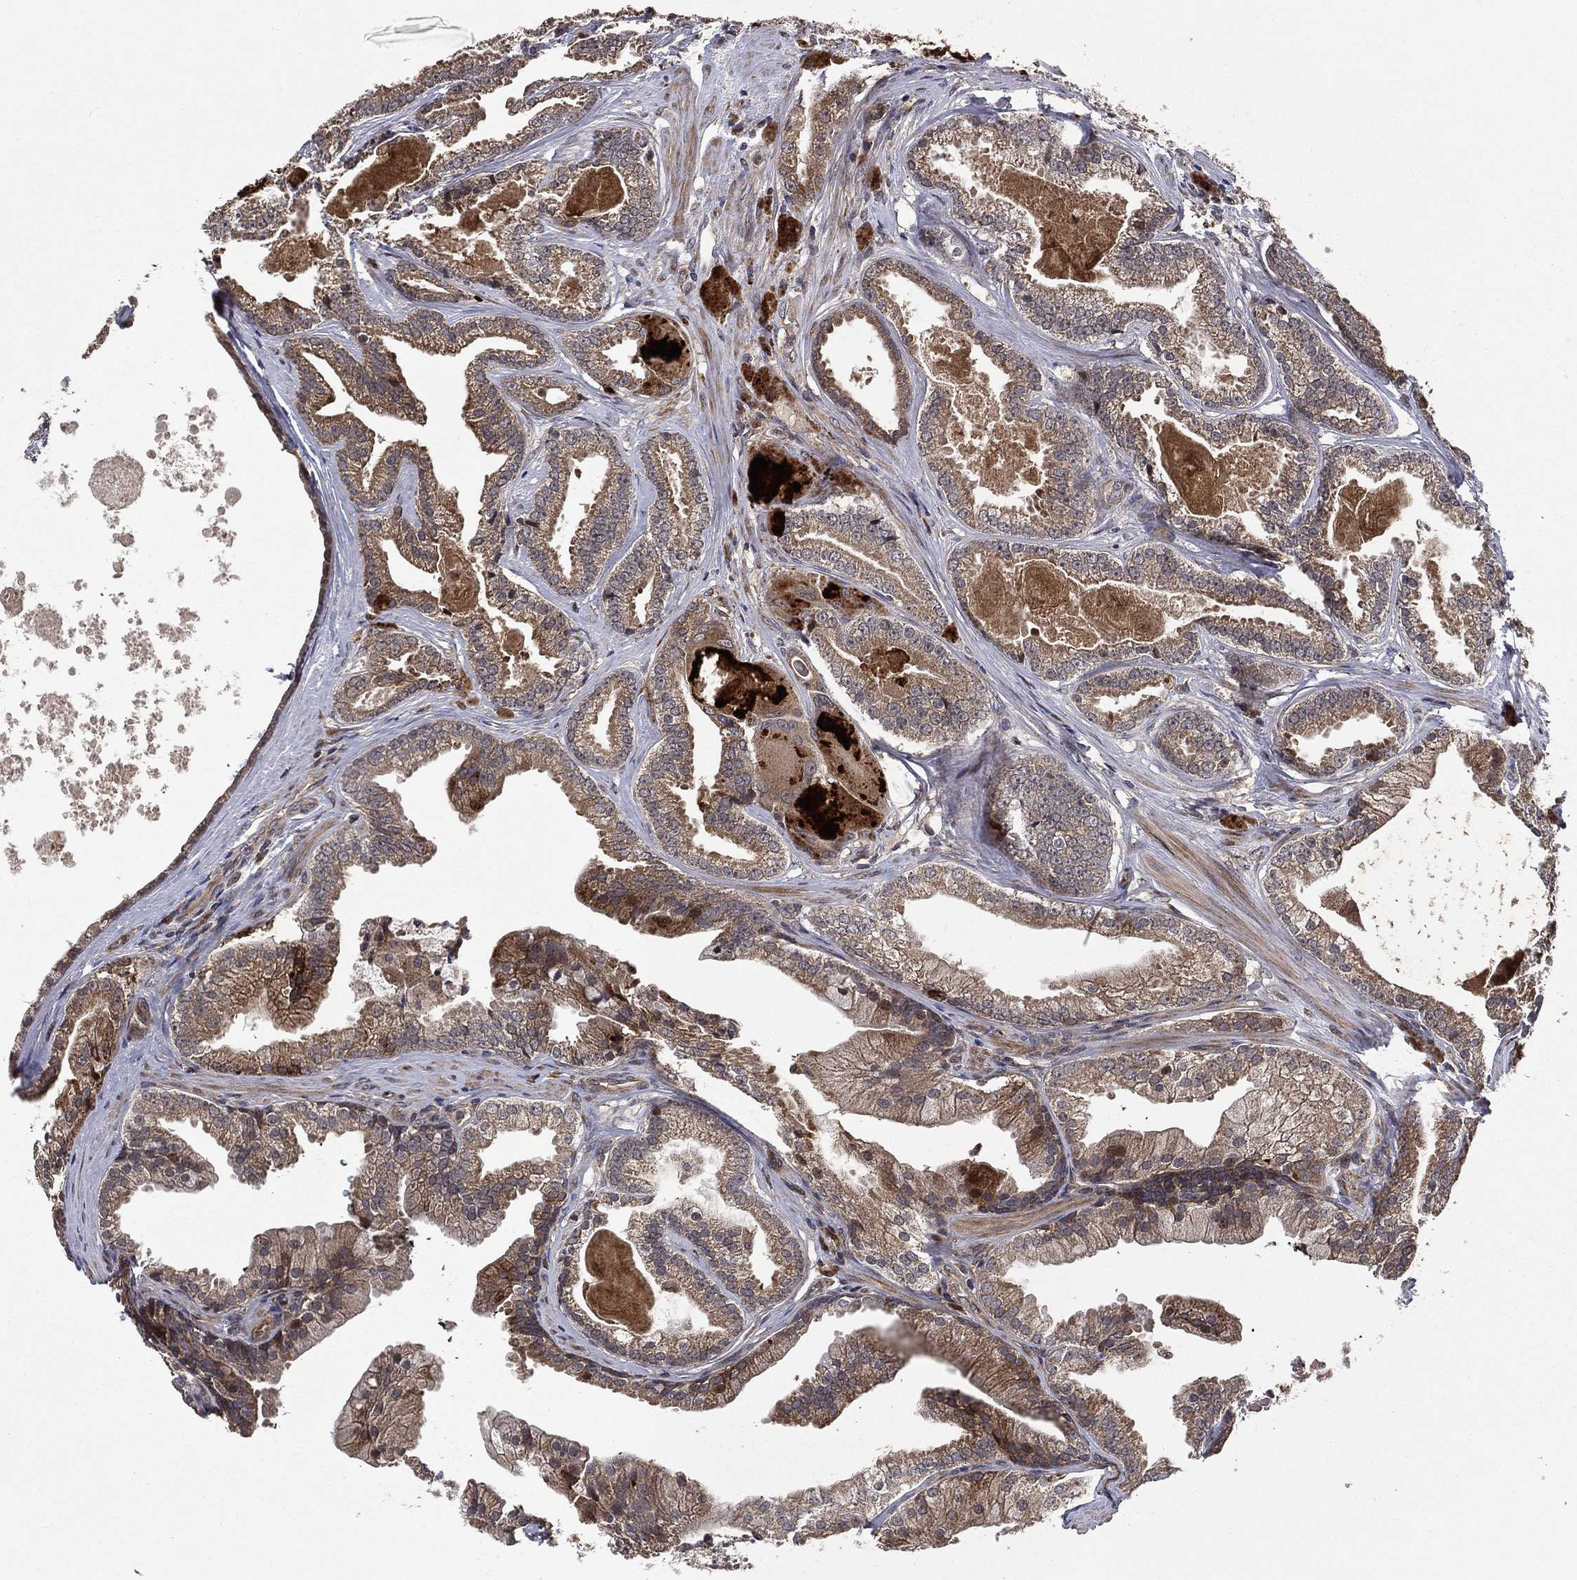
{"staining": {"intensity": "moderate", "quantity": ">75%", "location": "cytoplasmic/membranous"}, "tissue": "prostate cancer", "cell_type": "Tumor cells", "image_type": "cancer", "snomed": [{"axis": "morphology", "description": "Adenocarcinoma, NOS"}, {"axis": "morphology", "description": "Adenocarcinoma, High grade"}, {"axis": "topography", "description": "Prostate"}], "caption": "The photomicrograph reveals staining of prostate cancer, revealing moderate cytoplasmic/membranous protein expression (brown color) within tumor cells. Immunohistochemistry stains the protein of interest in brown and the nuclei are stained blue.", "gene": "RAB11FIP4", "patient": {"sex": "male", "age": 64}}